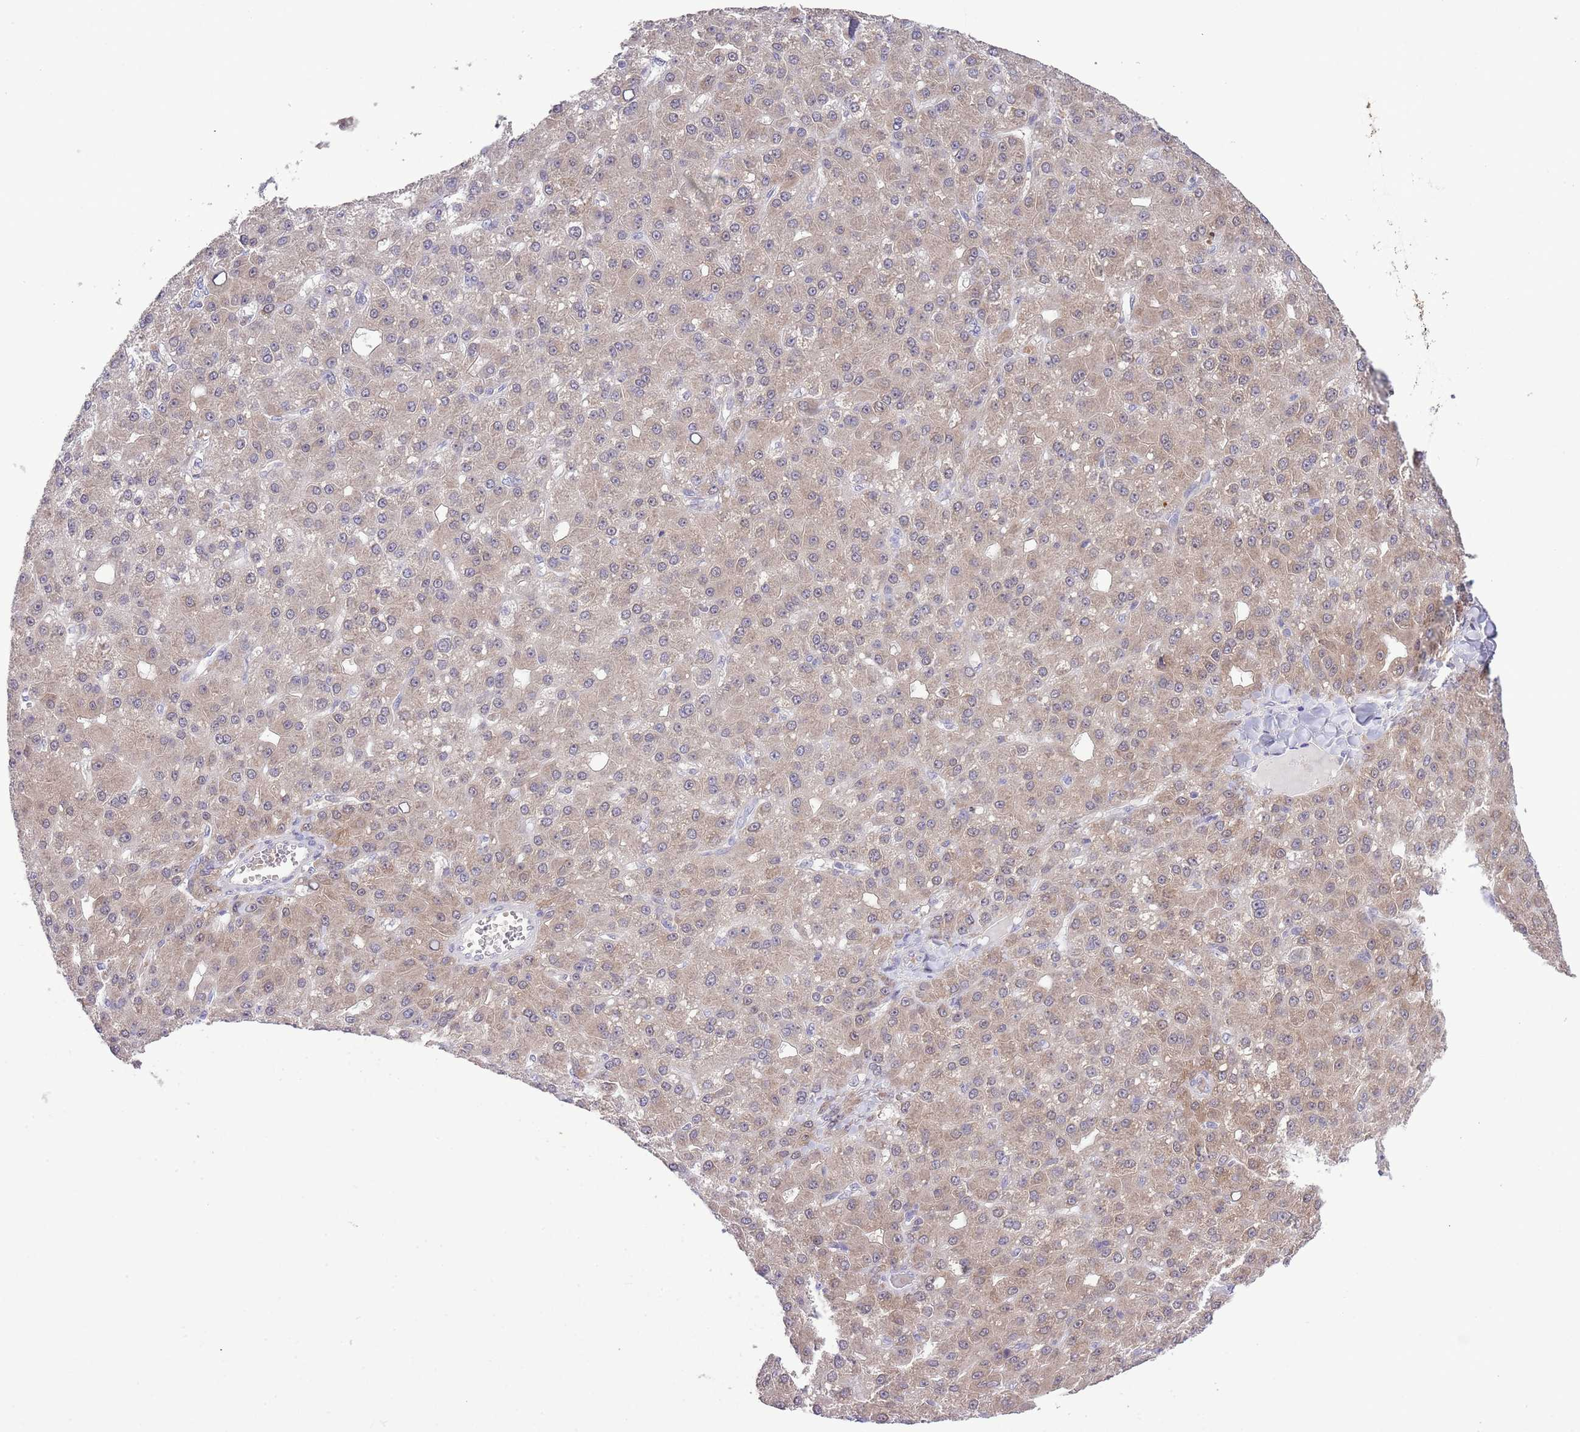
{"staining": {"intensity": "weak", "quantity": "<25%", "location": "cytoplasmic/membranous"}, "tissue": "liver cancer", "cell_type": "Tumor cells", "image_type": "cancer", "snomed": [{"axis": "morphology", "description": "Carcinoma, Hepatocellular, NOS"}, {"axis": "topography", "description": "Liver"}], "caption": "Histopathology image shows no significant protein staining in tumor cells of liver cancer (hepatocellular carcinoma).", "gene": "GALK2", "patient": {"sex": "male", "age": 67}}